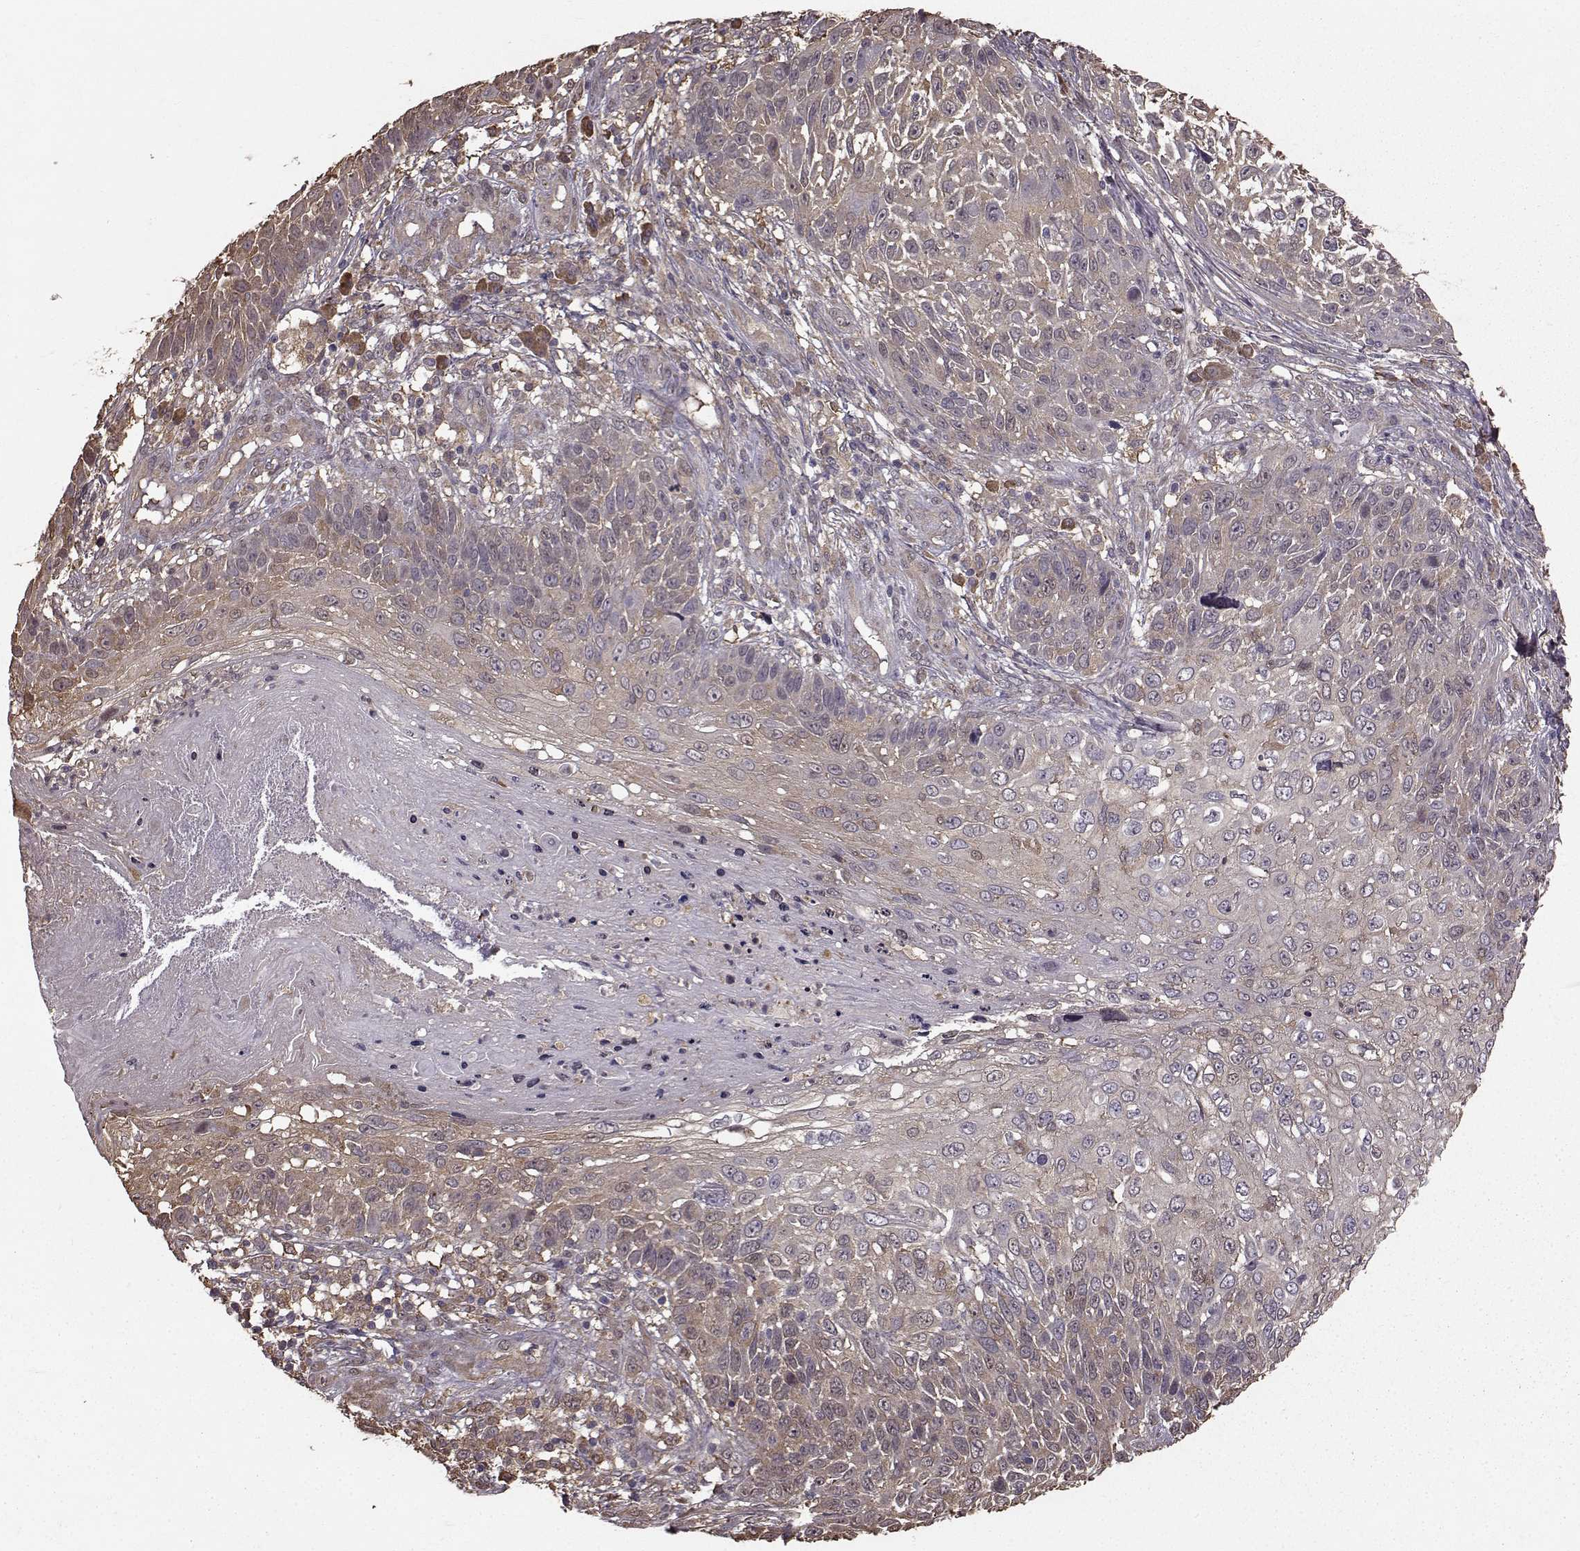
{"staining": {"intensity": "weak", "quantity": "25%-75%", "location": "cytoplasmic/membranous"}, "tissue": "skin cancer", "cell_type": "Tumor cells", "image_type": "cancer", "snomed": [{"axis": "morphology", "description": "Squamous cell carcinoma, NOS"}, {"axis": "topography", "description": "Skin"}], "caption": "Immunohistochemistry micrograph of neoplastic tissue: skin cancer (squamous cell carcinoma) stained using immunohistochemistry demonstrates low levels of weak protein expression localized specifically in the cytoplasmic/membranous of tumor cells, appearing as a cytoplasmic/membranous brown color.", "gene": "NME1-NME2", "patient": {"sex": "male", "age": 92}}